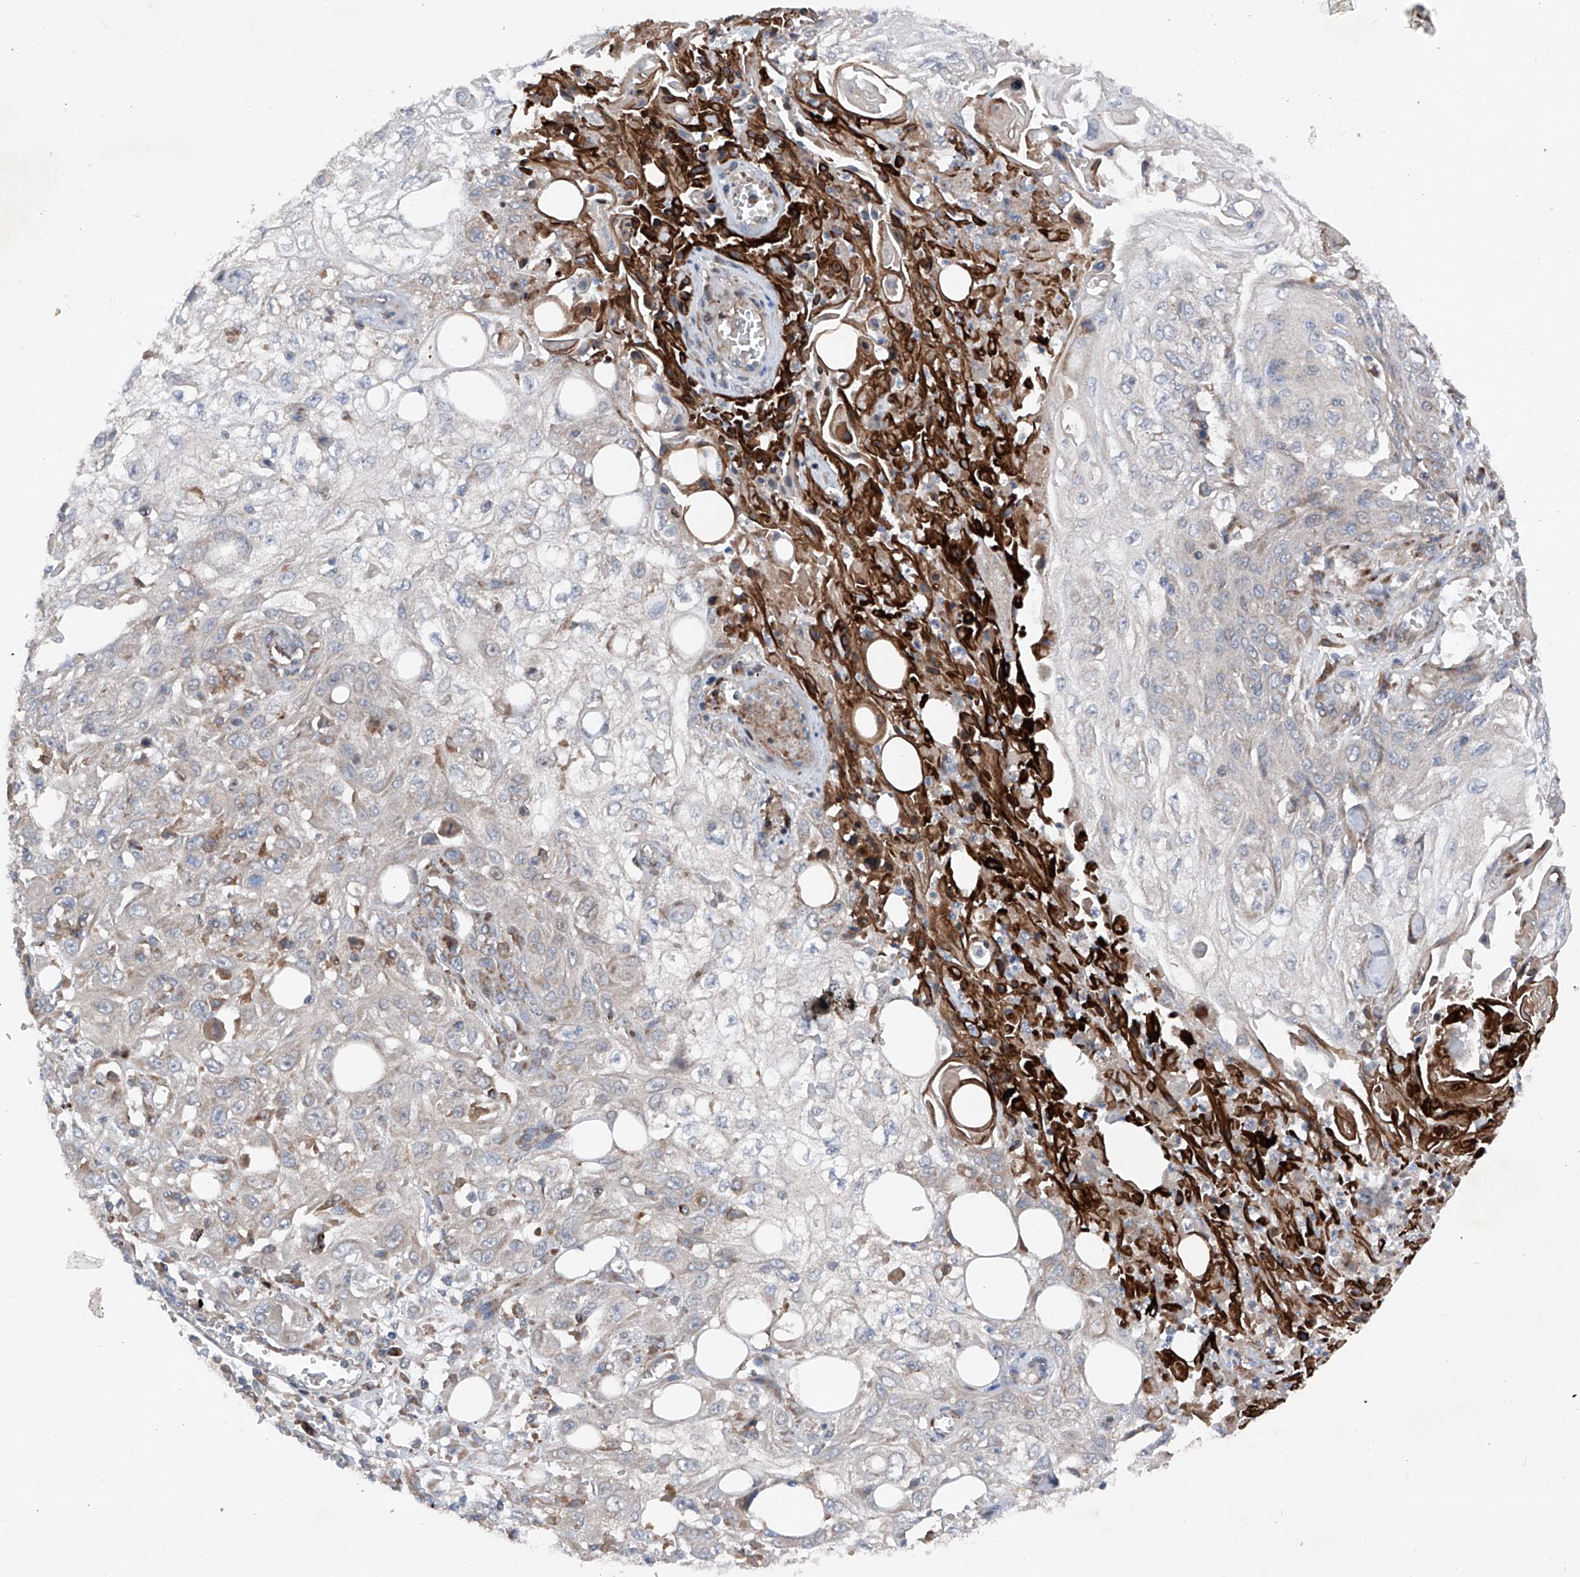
{"staining": {"intensity": "weak", "quantity": "<25%", "location": "cytoplasmic/membranous"}, "tissue": "skin cancer", "cell_type": "Tumor cells", "image_type": "cancer", "snomed": [{"axis": "morphology", "description": "Squamous cell carcinoma, NOS"}, {"axis": "morphology", "description": "Squamous cell carcinoma, metastatic, NOS"}, {"axis": "topography", "description": "Skin"}, {"axis": "topography", "description": "Lymph node"}], "caption": "Human skin metastatic squamous cell carcinoma stained for a protein using immunohistochemistry displays no staining in tumor cells.", "gene": "DAD1", "patient": {"sex": "male", "age": 75}}